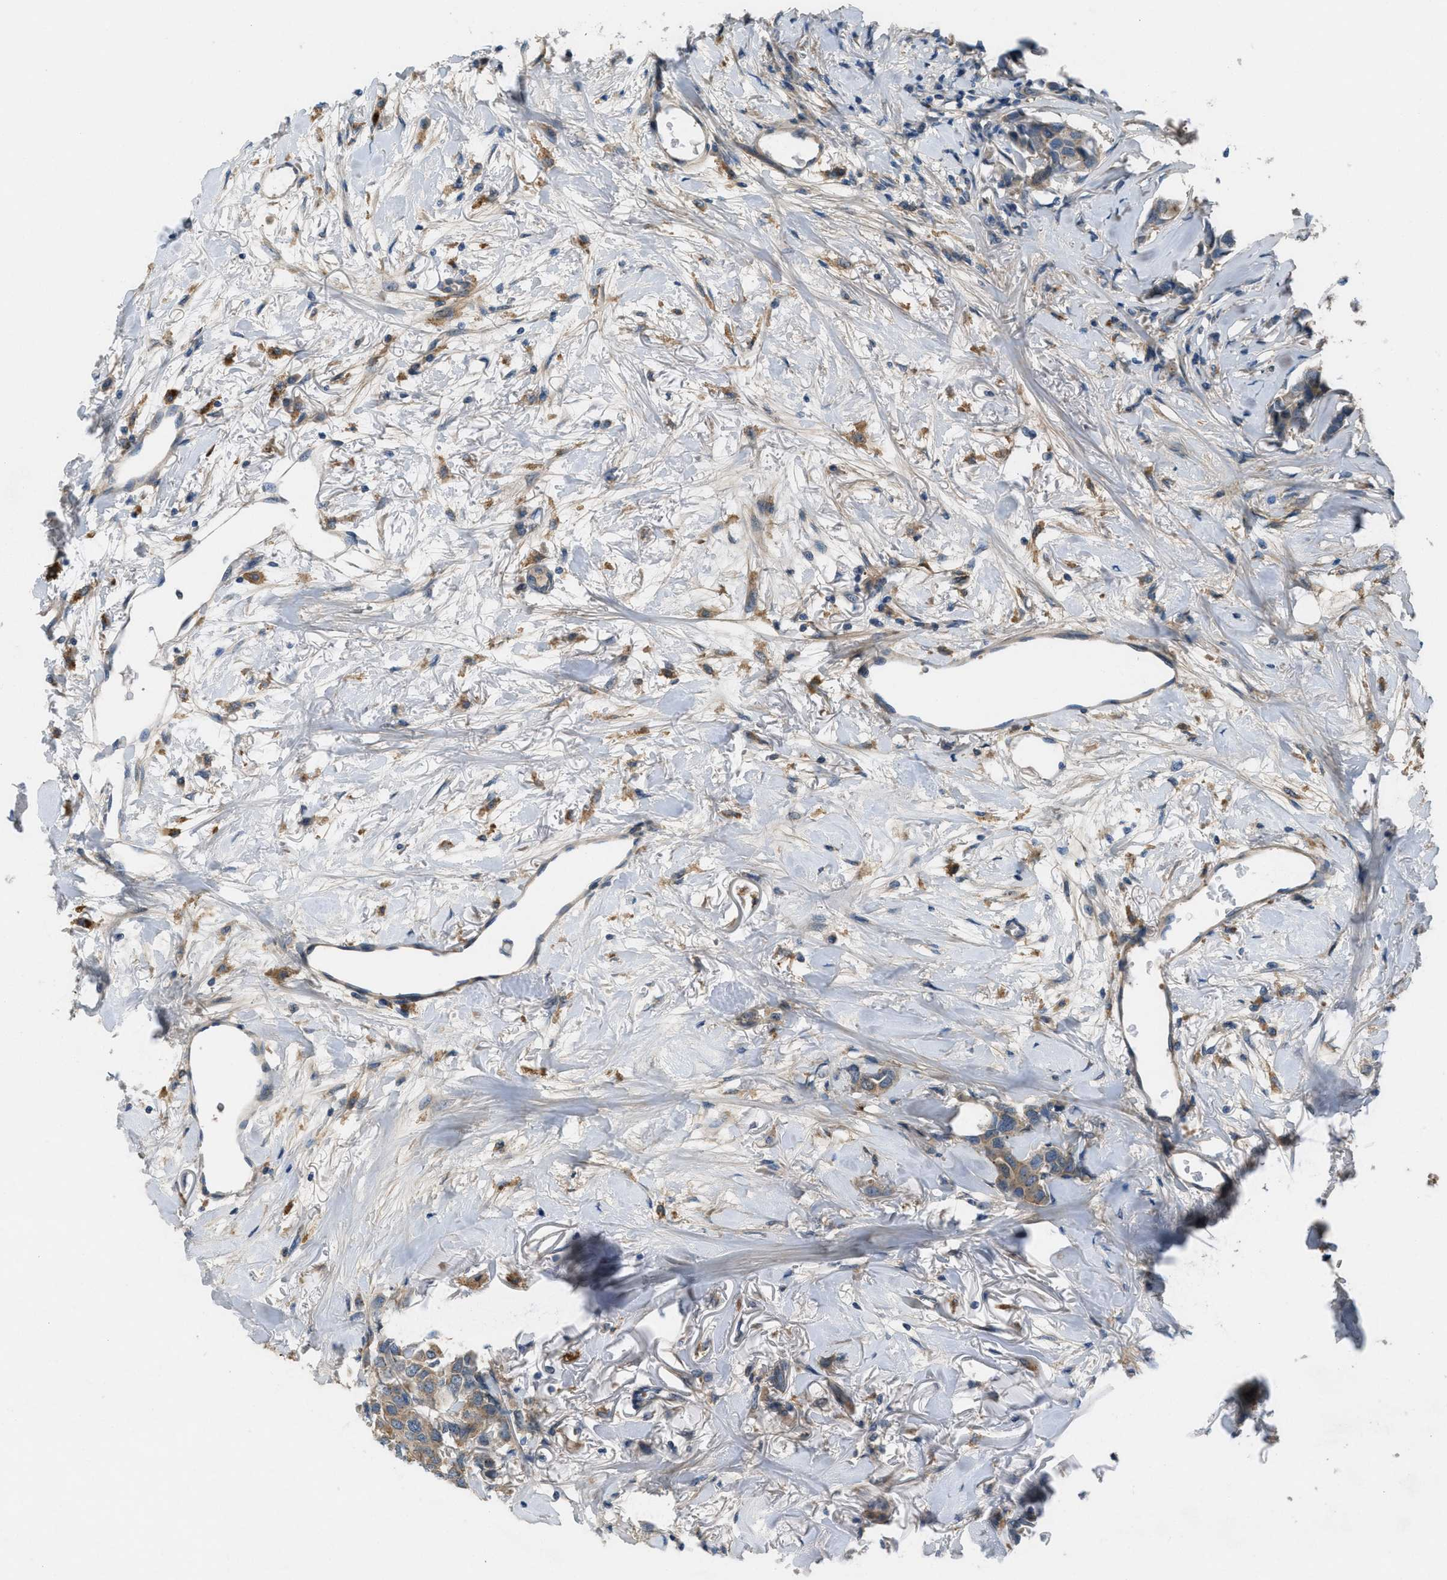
{"staining": {"intensity": "weak", "quantity": ">75%", "location": "cytoplasmic/membranous"}, "tissue": "breast cancer", "cell_type": "Tumor cells", "image_type": "cancer", "snomed": [{"axis": "morphology", "description": "Duct carcinoma"}, {"axis": "topography", "description": "Breast"}], "caption": "Immunohistochemistry micrograph of neoplastic tissue: human breast infiltrating ductal carcinoma stained using immunohistochemistry (IHC) exhibits low levels of weak protein expression localized specifically in the cytoplasmic/membranous of tumor cells, appearing as a cytoplasmic/membranous brown color.", "gene": "ADCY6", "patient": {"sex": "female", "age": 80}}